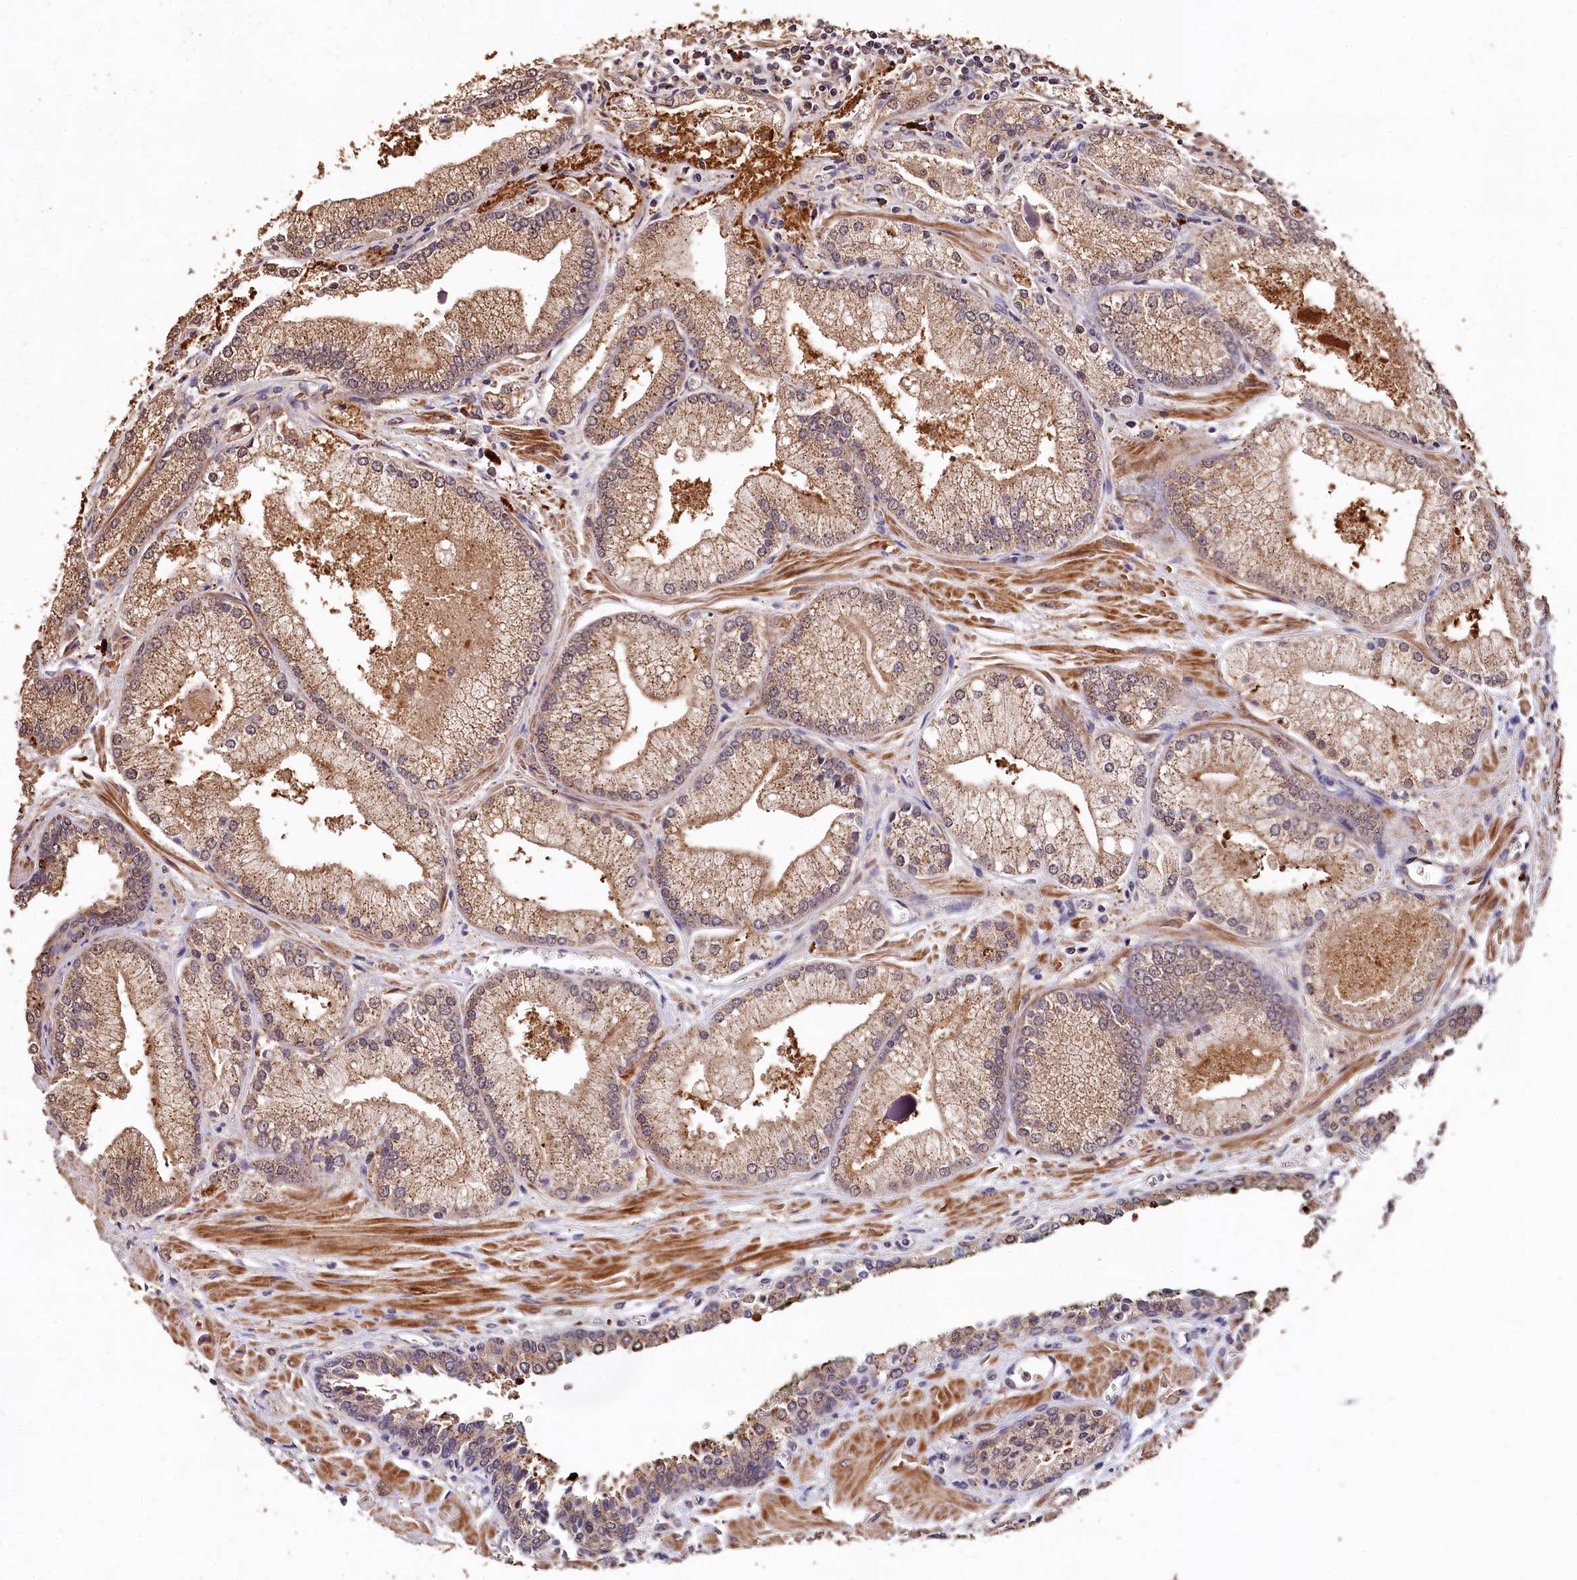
{"staining": {"intensity": "moderate", "quantity": ">75%", "location": "cytoplasmic/membranous"}, "tissue": "prostate cancer", "cell_type": "Tumor cells", "image_type": "cancer", "snomed": [{"axis": "morphology", "description": "Adenocarcinoma, Low grade"}, {"axis": "topography", "description": "Prostate"}], "caption": "A medium amount of moderate cytoplasmic/membranous positivity is seen in approximately >75% of tumor cells in prostate cancer (adenocarcinoma (low-grade)) tissue. Using DAB (3,3'-diaminobenzidine) (brown) and hematoxylin (blue) stains, captured at high magnification using brightfield microscopy.", "gene": "LSM4", "patient": {"sex": "male", "age": 67}}